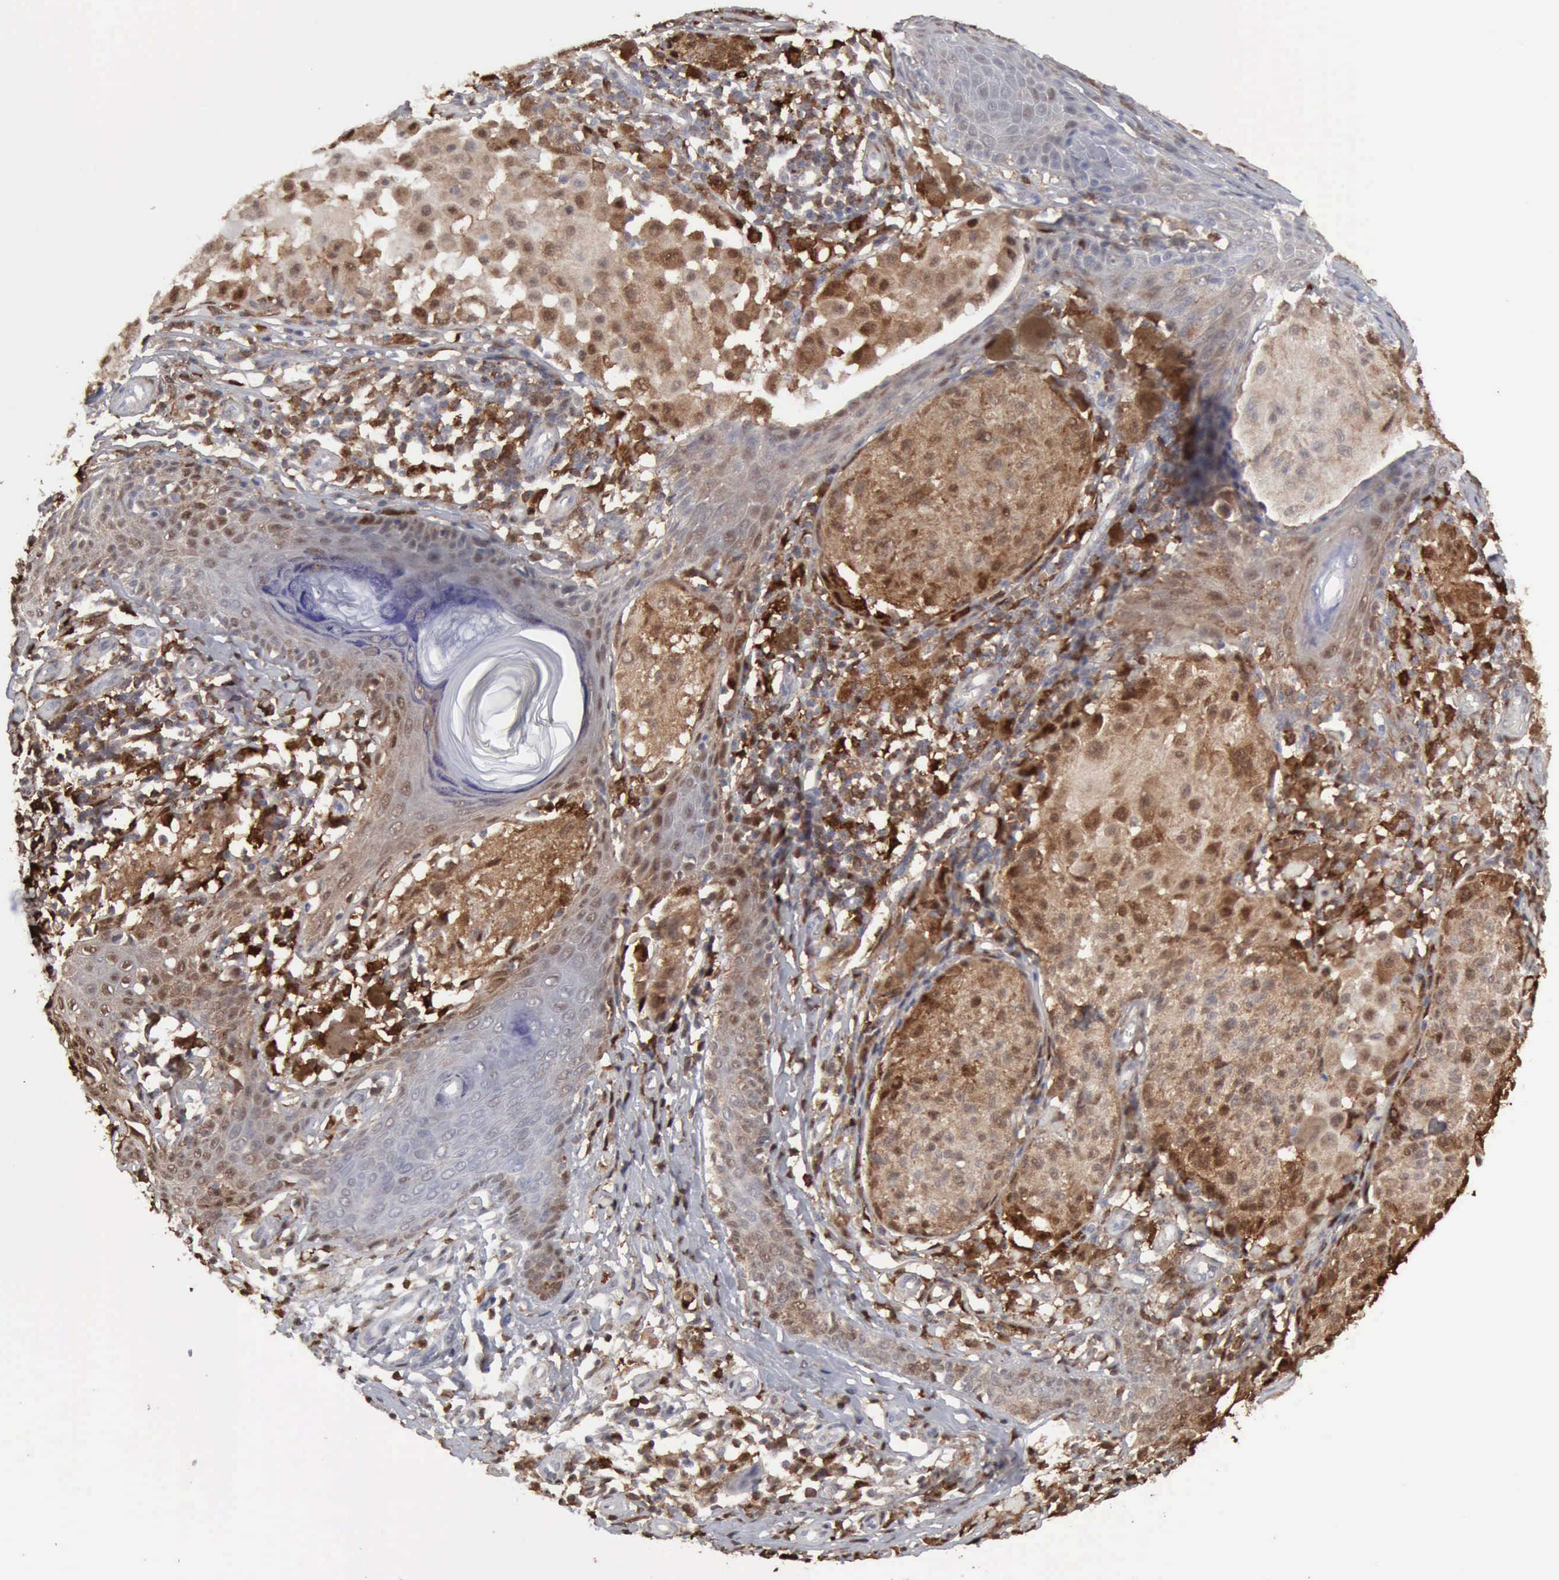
{"staining": {"intensity": "weak", "quantity": "25%-75%", "location": "cytoplasmic/membranous,nuclear"}, "tissue": "melanoma", "cell_type": "Tumor cells", "image_type": "cancer", "snomed": [{"axis": "morphology", "description": "Malignant melanoma, NOS"}, {"axis": "topography", "description": "Skin"}], "caption": "This is a photomicrograph of IHC staining of malignant melanoma, which shows weak expression in the cytoplasmic/membranous and nuclear of tumor cells.", "gene": "STAT1", "patient": {"sex": "male", "age": 36}}